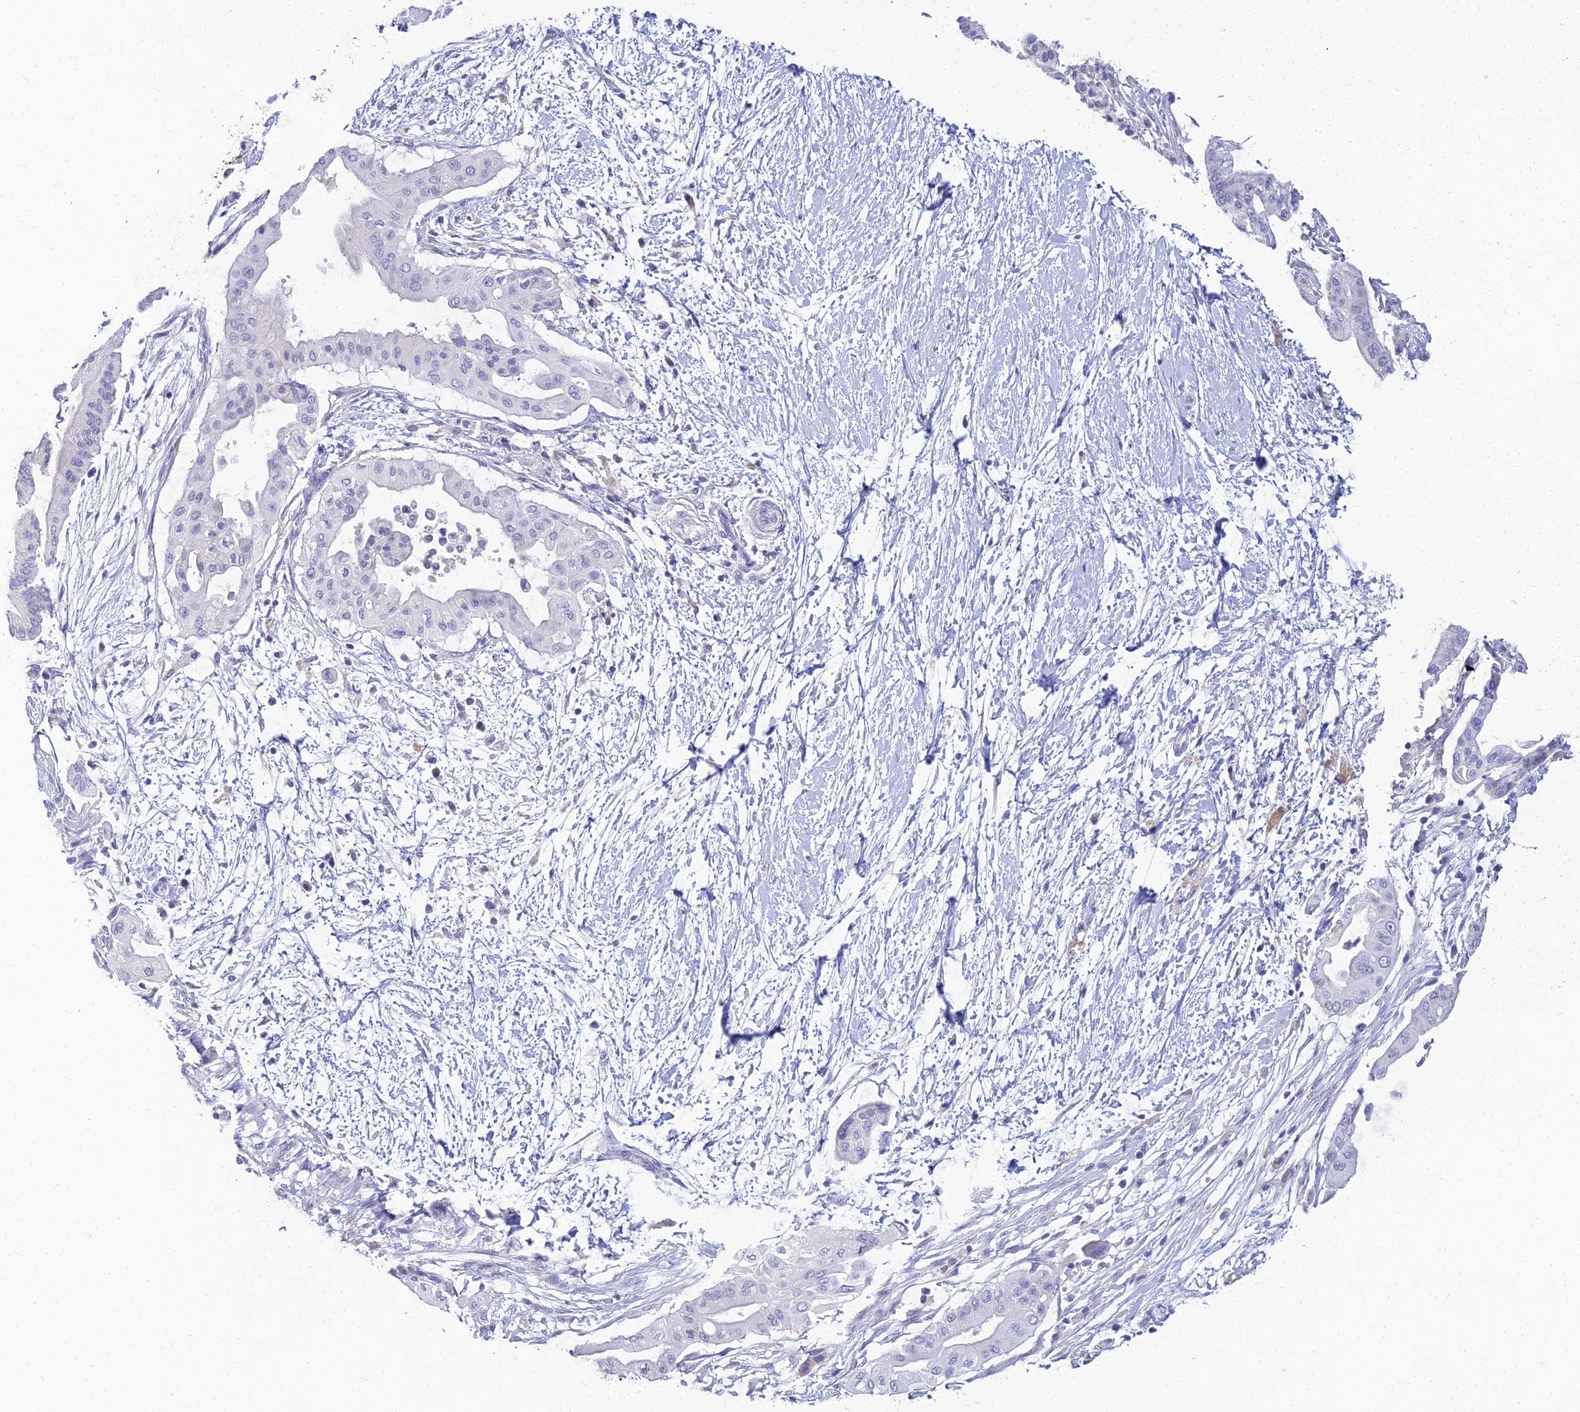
{"staining": {"intensity": "negative", "quantity": "none", "location": "none"}, "tissue": "pancreatic cancer", "cell_type": "Tumor cells", "image_type": "cancer", "snomed": [{"axis": "morphology", "description": "Adenocarcinoma, NOS"}, {"axis": "topography", "description": "Pancreas"}], "caption": "The photomicrograph reveals no significant expression in tumor cells of pancreatic adenocarcinoma.", "gene": "NPY", "patient": {"sex": "male", "age": 68}}